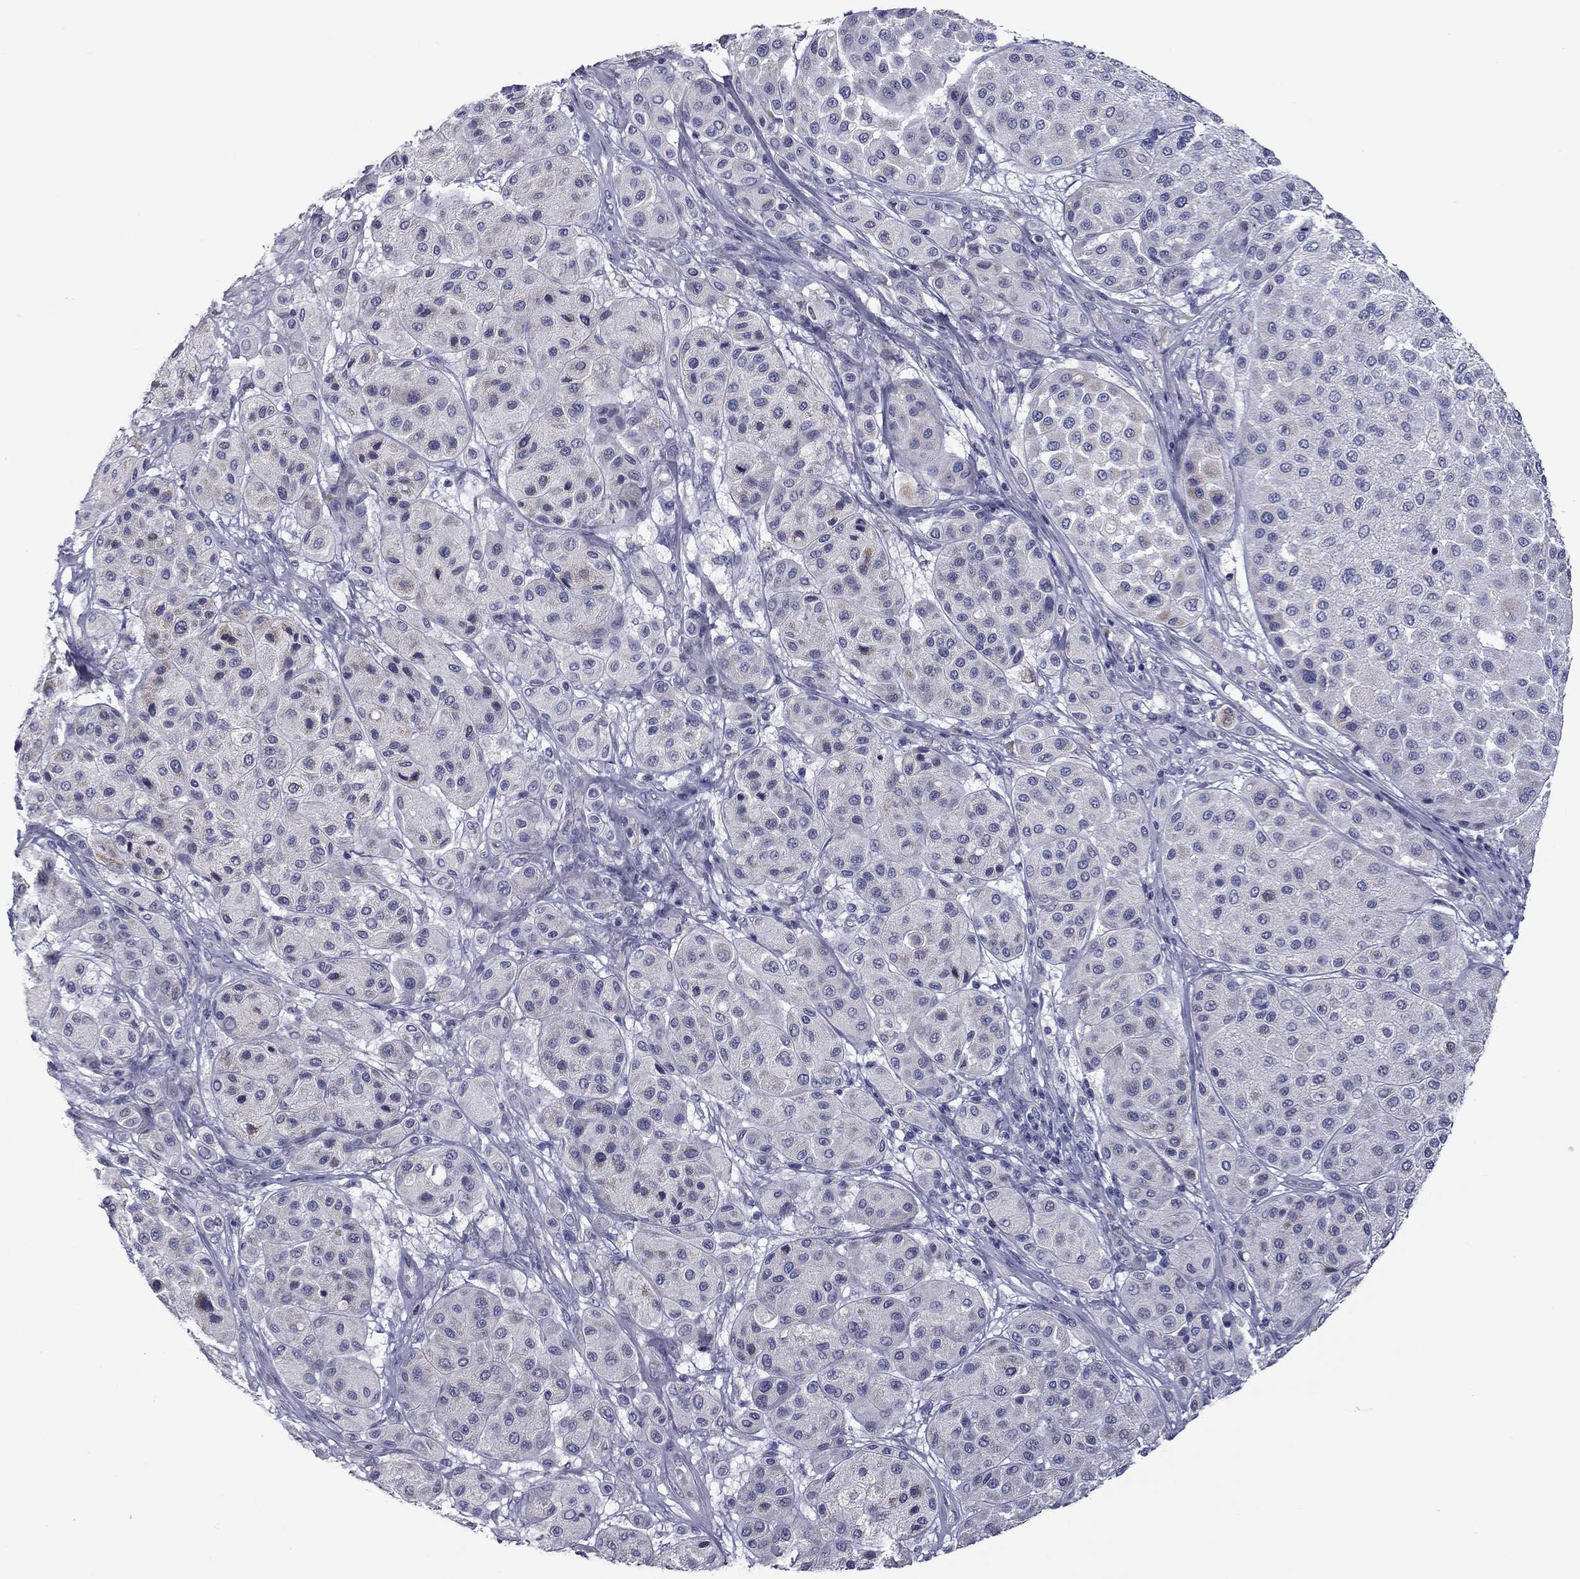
{"staining": {"intensity": "negative", "quantity": "none", "location": "none"}, "tissue": "melanoma", "cell_type": "Tumor cells", "image_type": "cancer", "snomed": [{"axis": "morphology", "description": "Malignant melanoma, Metastatic site"}, {"axis": "topography", "description": "Smooth muscle"}], "caption": "High magnification brightfield microscopy of melanoma stained with DAB (brown) and counterstained with hematoxylin (blue): tumor cells show no significant expression. The staining was performed using DAB (3,3'-diaminobenzidine) to visualize the protein expression in brown, while the nuclei were stained in blue with hematoxylin (Magnification: 20x).", "gene": "SPATA7", "patient": {"sex": "male", "age": 41}}